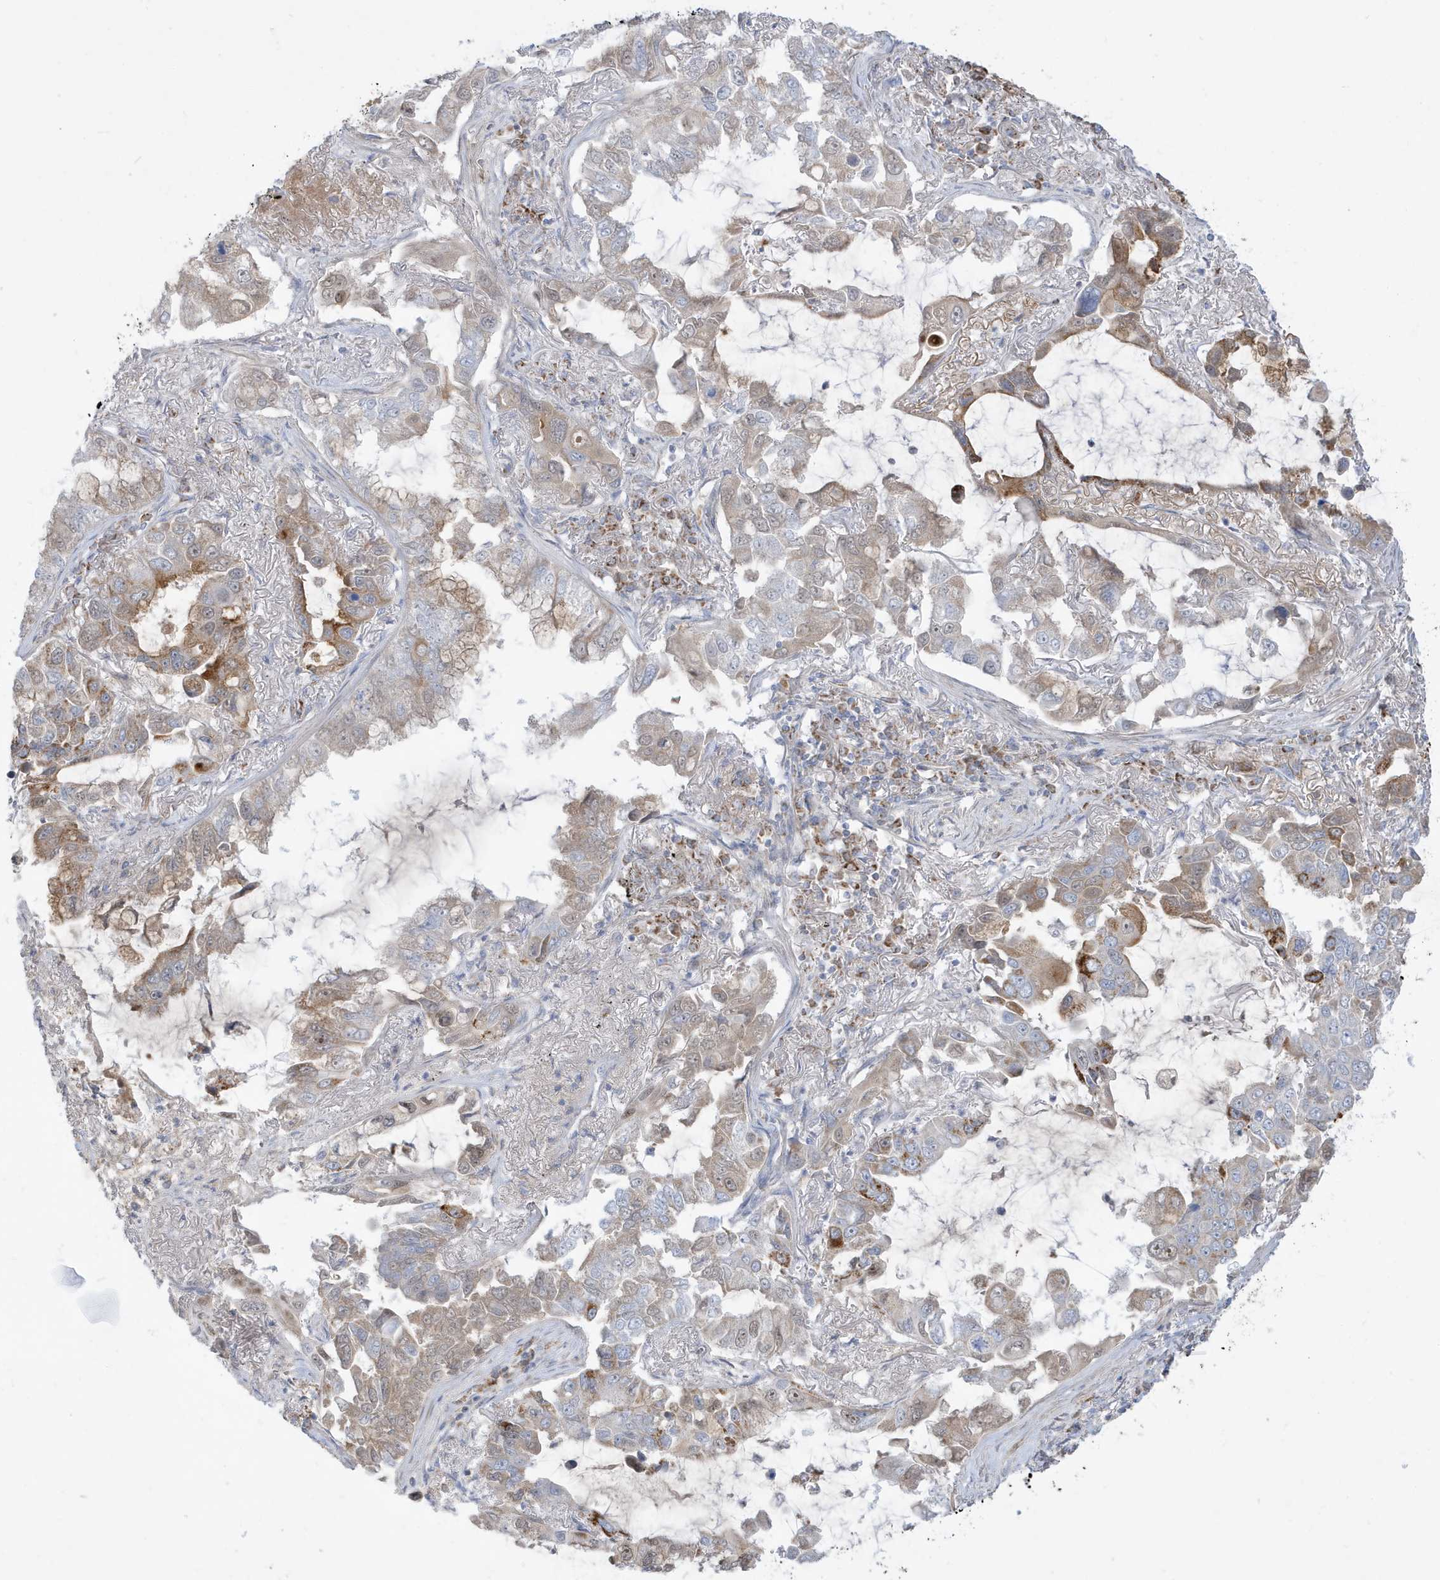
{"staining": {"intensity": "moderate", "quantity": "<25%", "location": "cytoplasmic/membranous"}, "tissue": "lung cancer", "cell_type": "Tumor cells", "image_type": "cancer", "snomed": [{"axis": "morphology", "description": "Adenocarcinoma, NOS"}, {"axis": "topography", "description": "Lung"}], "caption": "Immunohistochemistry micrograph of neoplastic tissue: lung cancer (adenocarcinoma) stained using immunohistochemistry shows low levels of moderate protein expression localized specifically in the cytoplasmic/membranous of tumor cells, appearing as a cytoplasmic/membranous brown color.", "gene": "IFT57", "patient": {"sex": "male", "age": 64}}